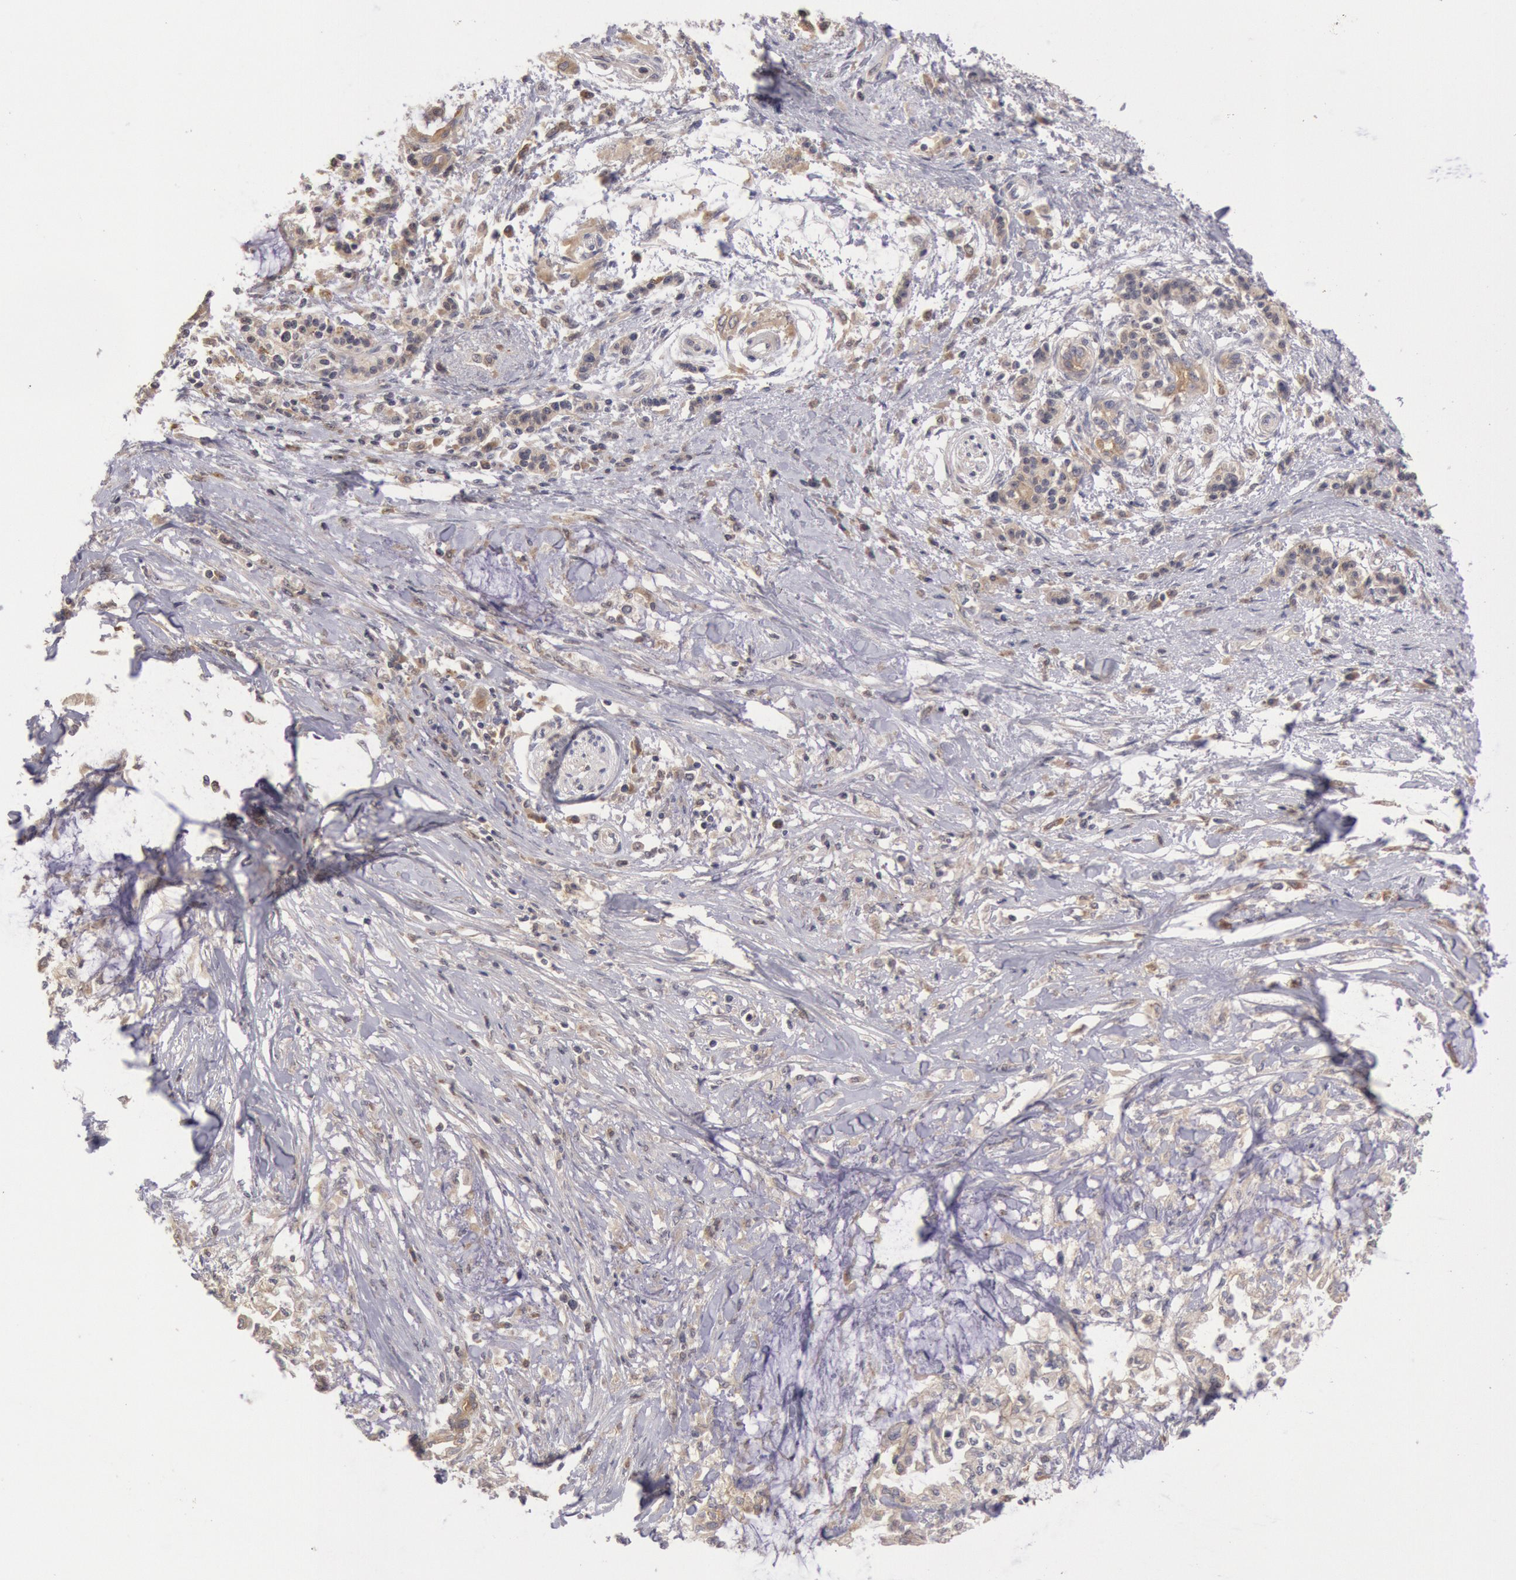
{"staining": {"intensity": "weak", "quantity": "25%-75%", "location": "cytoplasmic/membranous"}, "tissue": "pancreatic cancer", "cell_type": "Tumor cells", "image_type": "cancer", "snomed": [{"axis": "morphology", "description": "Adenocarcinoma, NOS"}, {"axis": "topography", "description": "Pancreas"}], "caption": "The micrograph displays a brown stain indicating the presence of a protein in the cytoplasmic/membranous of tumor cells in adenocarcinoma (pancreatic). (Stains: DAB (3,3'-diaminobenzidine) in brown, nuclei in blue, Microscopy: brightfield microscopy at high magnification).", "gene": "PLA2G6", "patient": {"sex": "female", "age": 64}}